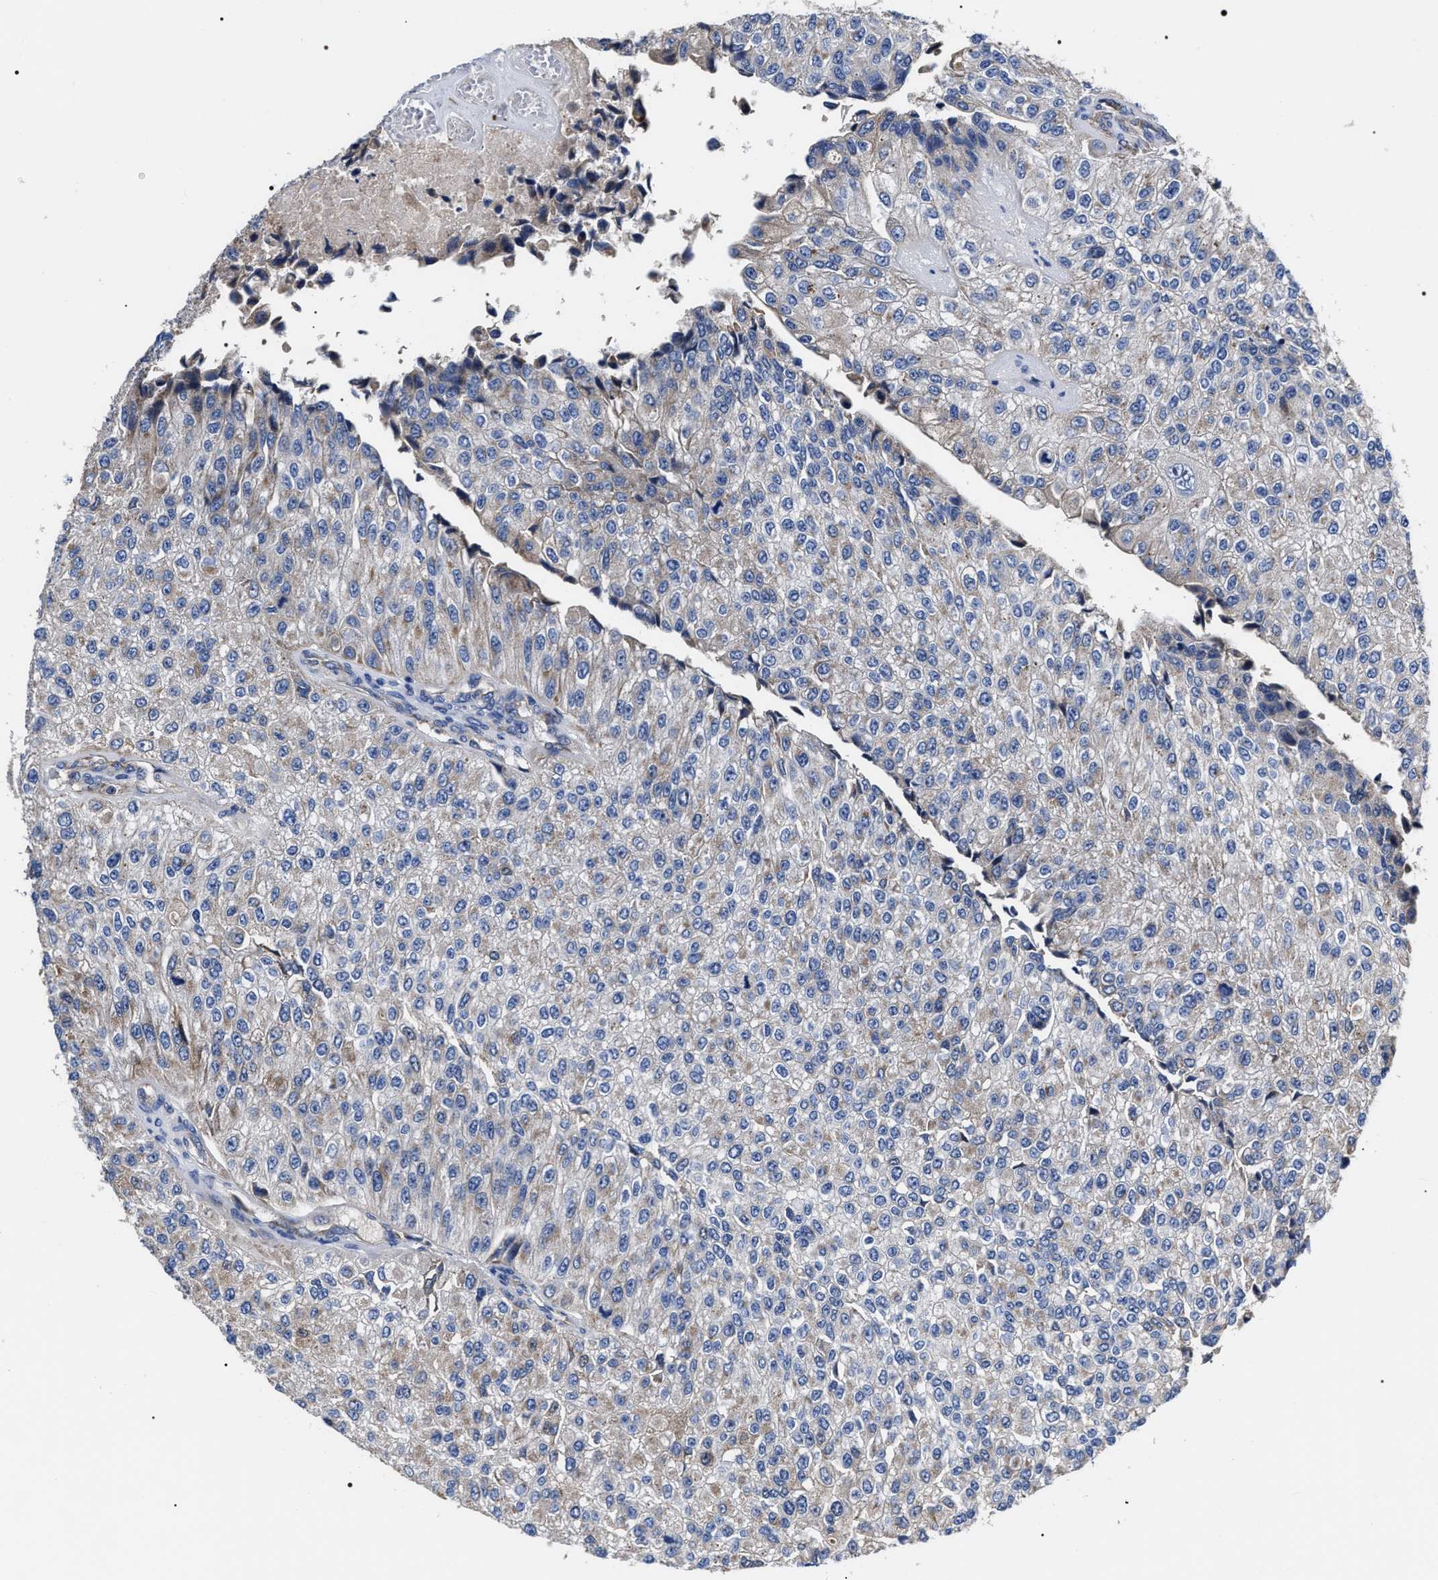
{"staining": {"intensity": "weak", "quantity": "<25%", "location": "cytoplasmic/membranous"}, "tissue": "urothelial cancer", "cell_type": "Tumor cells", "image_type": "cancer", "snomed": [{"axis": "morphology", "description": "Urothelial carcinoma, High grade"}, {"axis": "topography", "description": "Kidney"}, {"axis": "topography", "description": "Urinary bladder"}], "caption": "Immunohistochemical staining of high-grade urothelial carcinoma displays no significant staining in tumor cells.", "gene": "MACC1", "patient": {"sex": "male", "age": 77}}